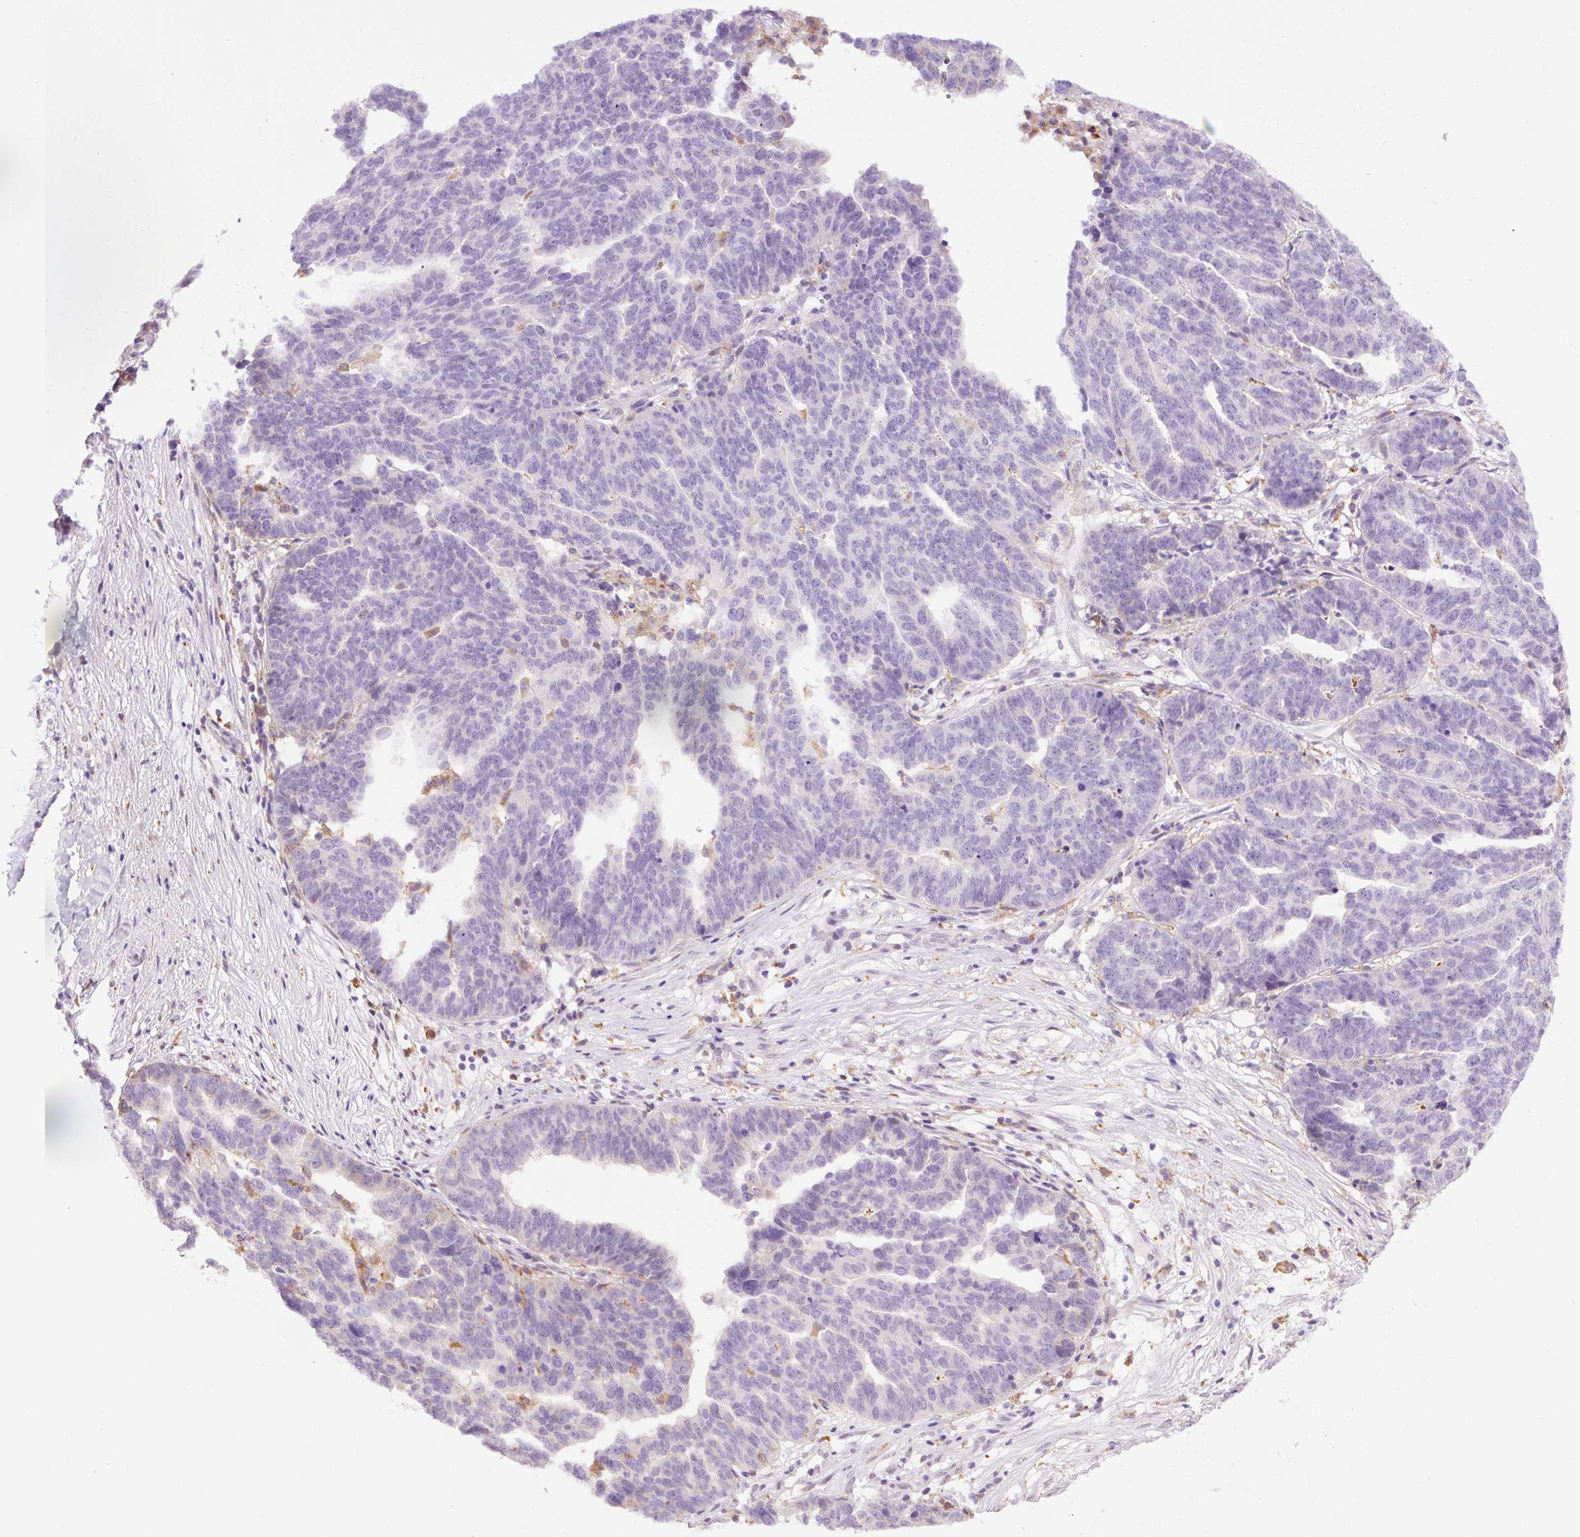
{"staining": {"intensity": "negative", "quantity": "none", "location": "none"}, "tissue": "ovarian cancer", "cell_type": "Tumor cells", "image_type": "cancer", "snomed": [{"axis": "morphology", "description": "Cystadenocarcinoma, serous, NOS"}, {"axis": "topography", "description": "Ovary"}], "caption": "DAB (3,3'-diaminobenzidine) immunohistochemical staining of human ovarian cancer (serous cystadenocarcinoma) demonstrates no significant staining in tumor cells.", "gene": "LY86", "patient": {"sex": "female", "age": 59}}